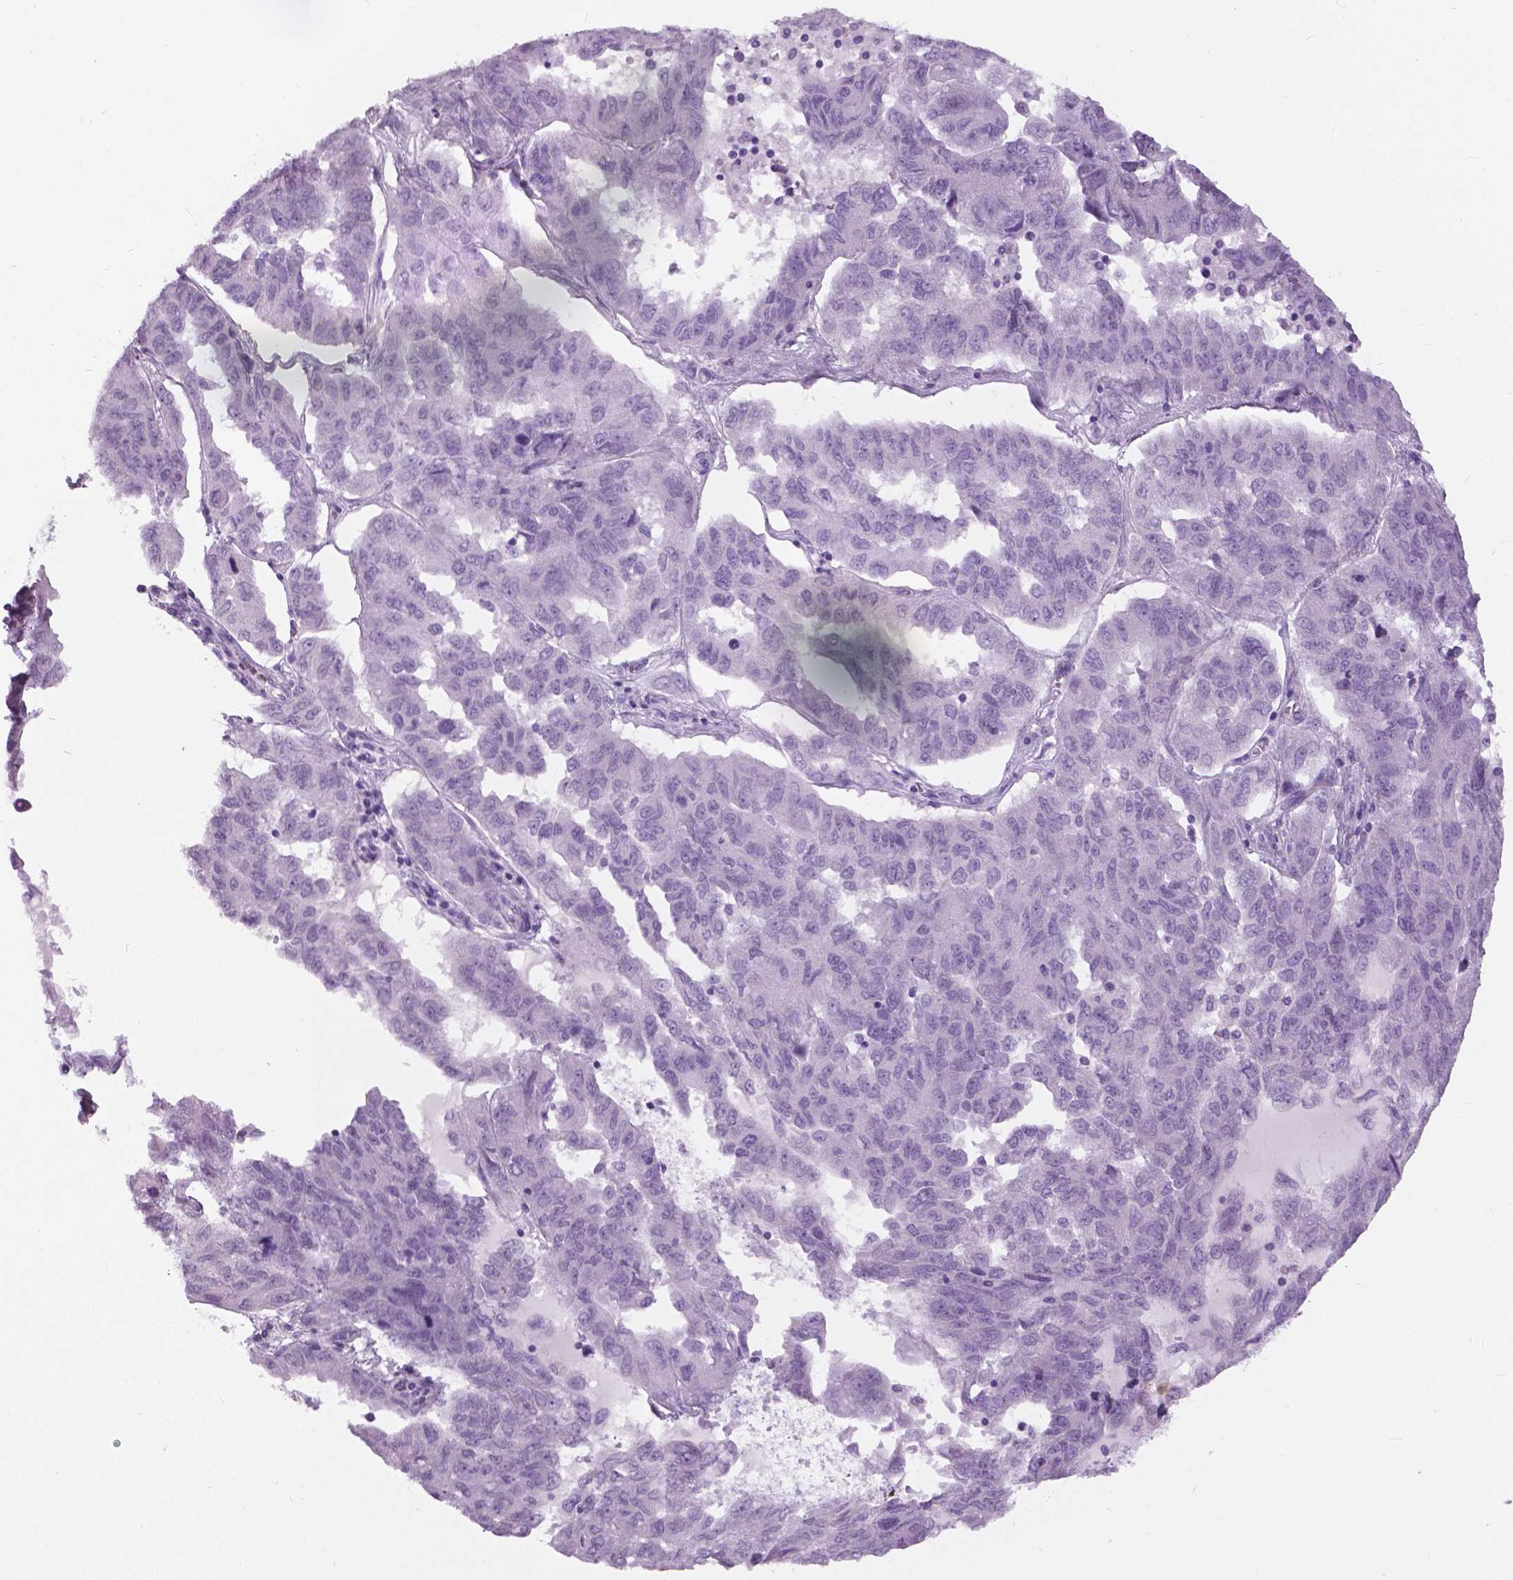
{"staining": {"intensity": "negative", "quantity": "none", "location": "none"}, "tissue": "ovarian cancer", "cell_type": "Tumor cells", "image_type": "cancer", "snomed": [{"axis": "morphology", "description": "Cystadenocarcinoma, serous, NOS"}, {"axis": "topography", "description": "Ovary"}], "caption": "Immunohistochemistry (IHC) of human ovarian serous cystadenocarcinoma shows no expression in tumor cells. (Stains: DAB immunohistochemistry (IHC) with hematoxylin counter stain, Microscopy: brightfield microscopy at high magnification).", "gene": "MYOM1", "patient": {"sex": "female", "age": 64}}